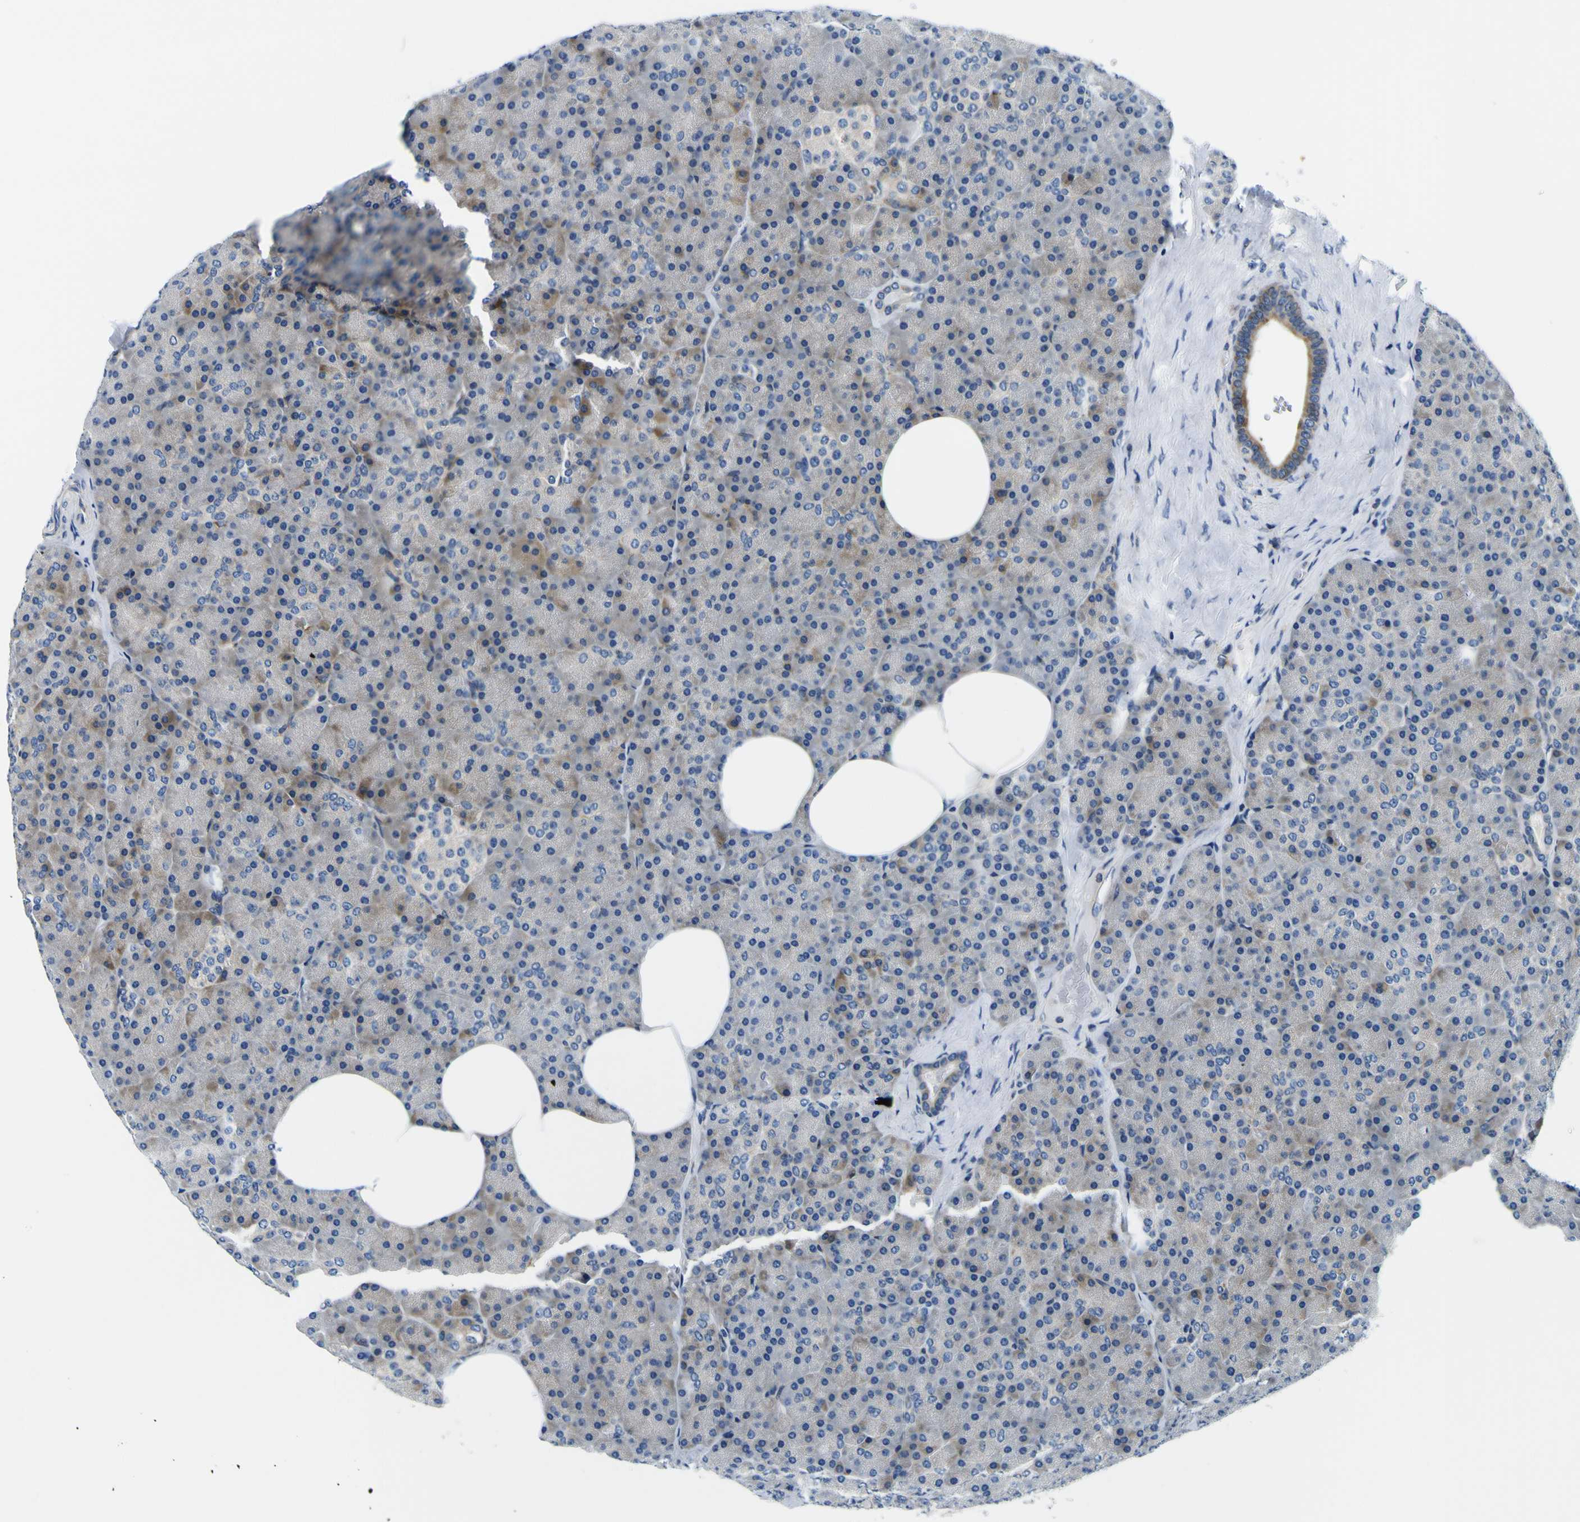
{"staining": {"intensity": "moderate", "quantity": "25%-75%", "location": "cytoplasmic/membranous"}, "tissue": "pancreas", "cell_type": "Exocrine glandular cells", "image_type": "normal", "snomed": [{"axis": "morphology", "description": "Normal tissue, NOS"}, {"axis": "topography", "description": "Pancreas"}], "caption": "The micrograph shows staining of normal pancreas, revealing moderate cytoplasmic/membranous protein staining (brown color) within exocrine glandular cells.", "gene": "NLRP3", "patient": {"sex": "female", "age": 35}}